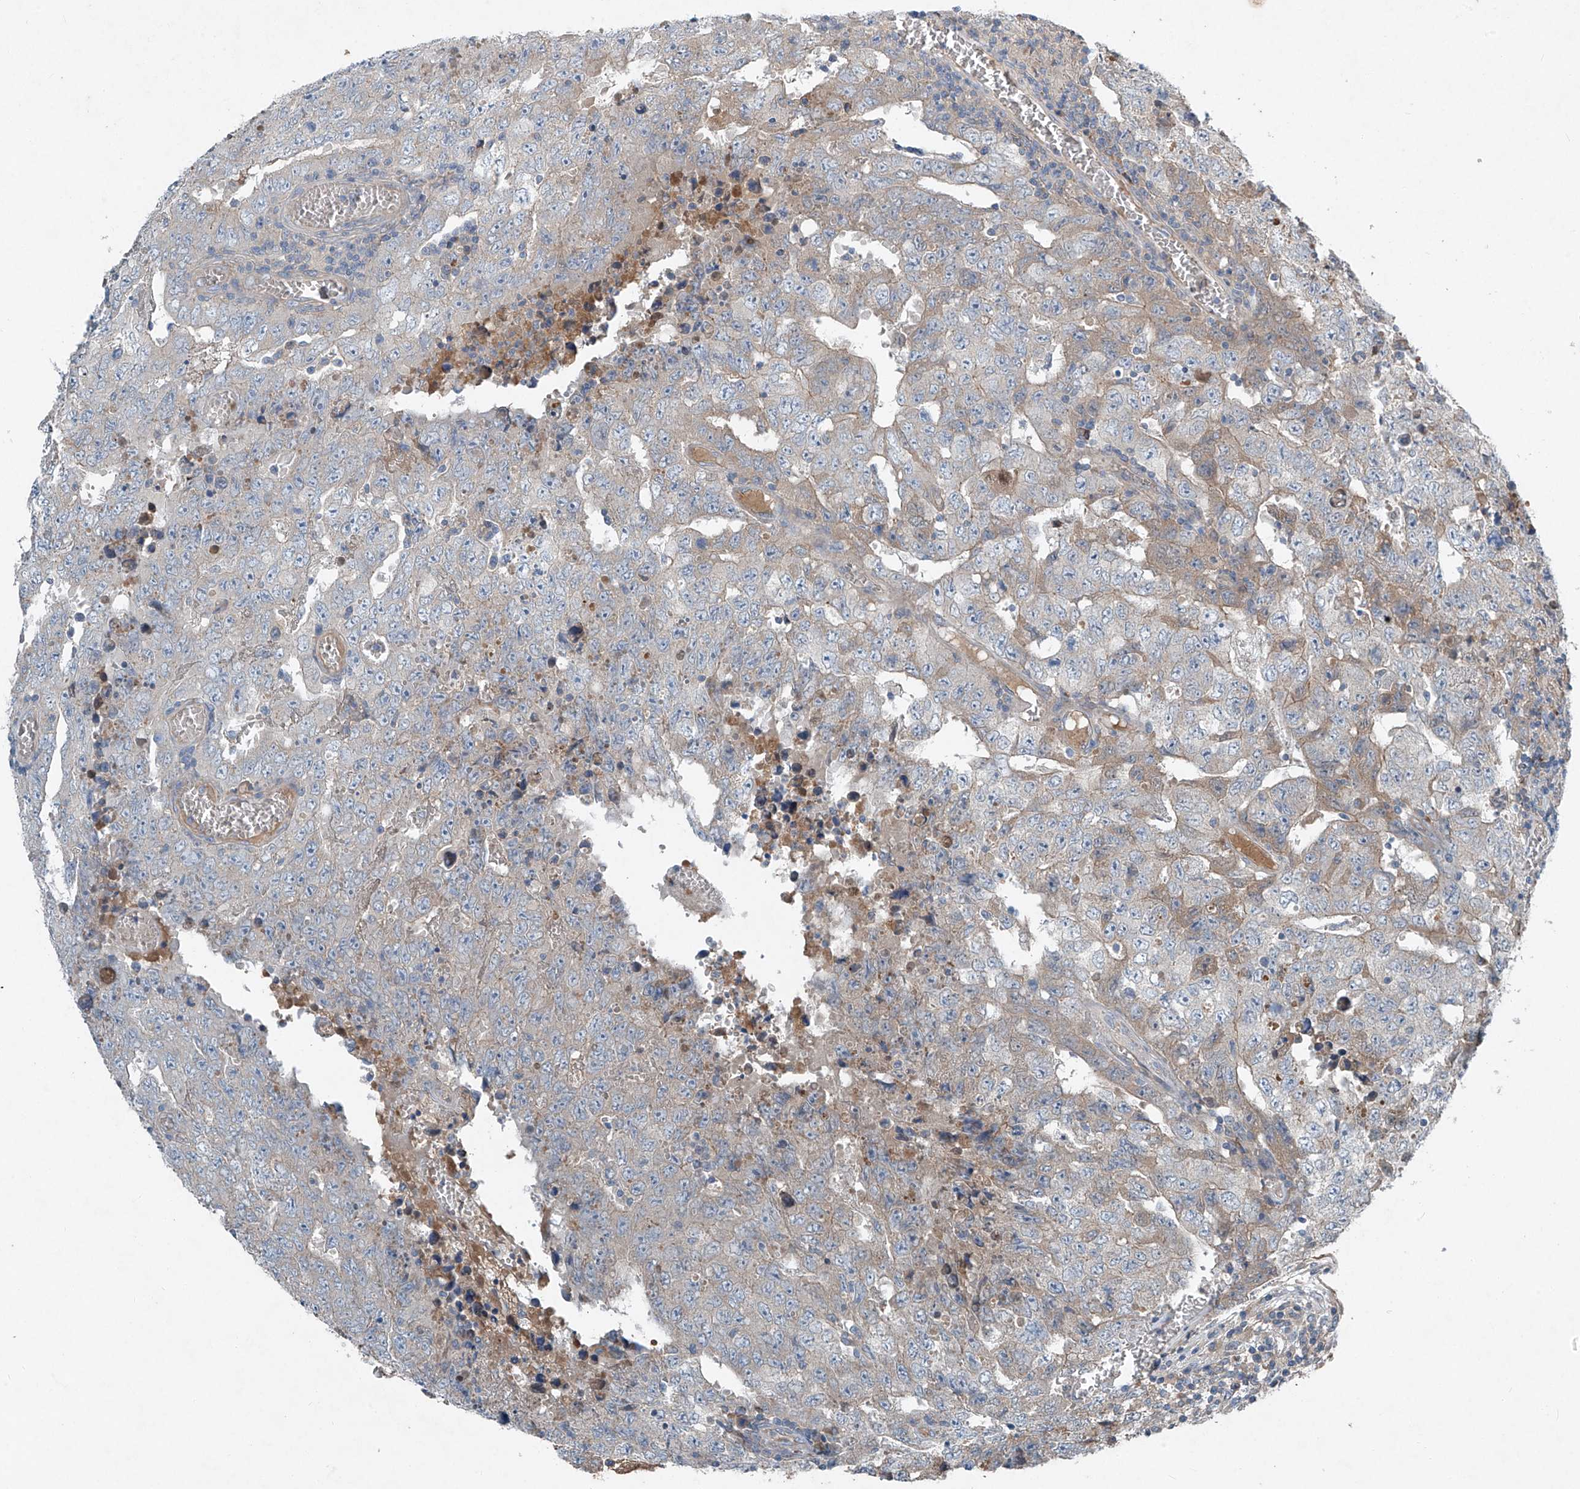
{"staining": {"intensity": "weak", "quantity": "<25%", "location": "cytoplasmic/membranous"}, "tissue": "testis cancer", "cell_type": "Tumor cells", "image_type": "cancer", "snomed": [{"axis": "morphology", "description": "Carcinoma, Embryonal, NOS"}, {"axis": "topography", "description": "Testis"}], "caption": "A high-resolution histopathology image shows immunohistochemistry (IHC) staining of testis cancer (embryonal carcinoma), which exhibits no significant positivity in tumor cells.", "gene": "FOXRED2", "patient": {"sex": "male", "age": 26}}